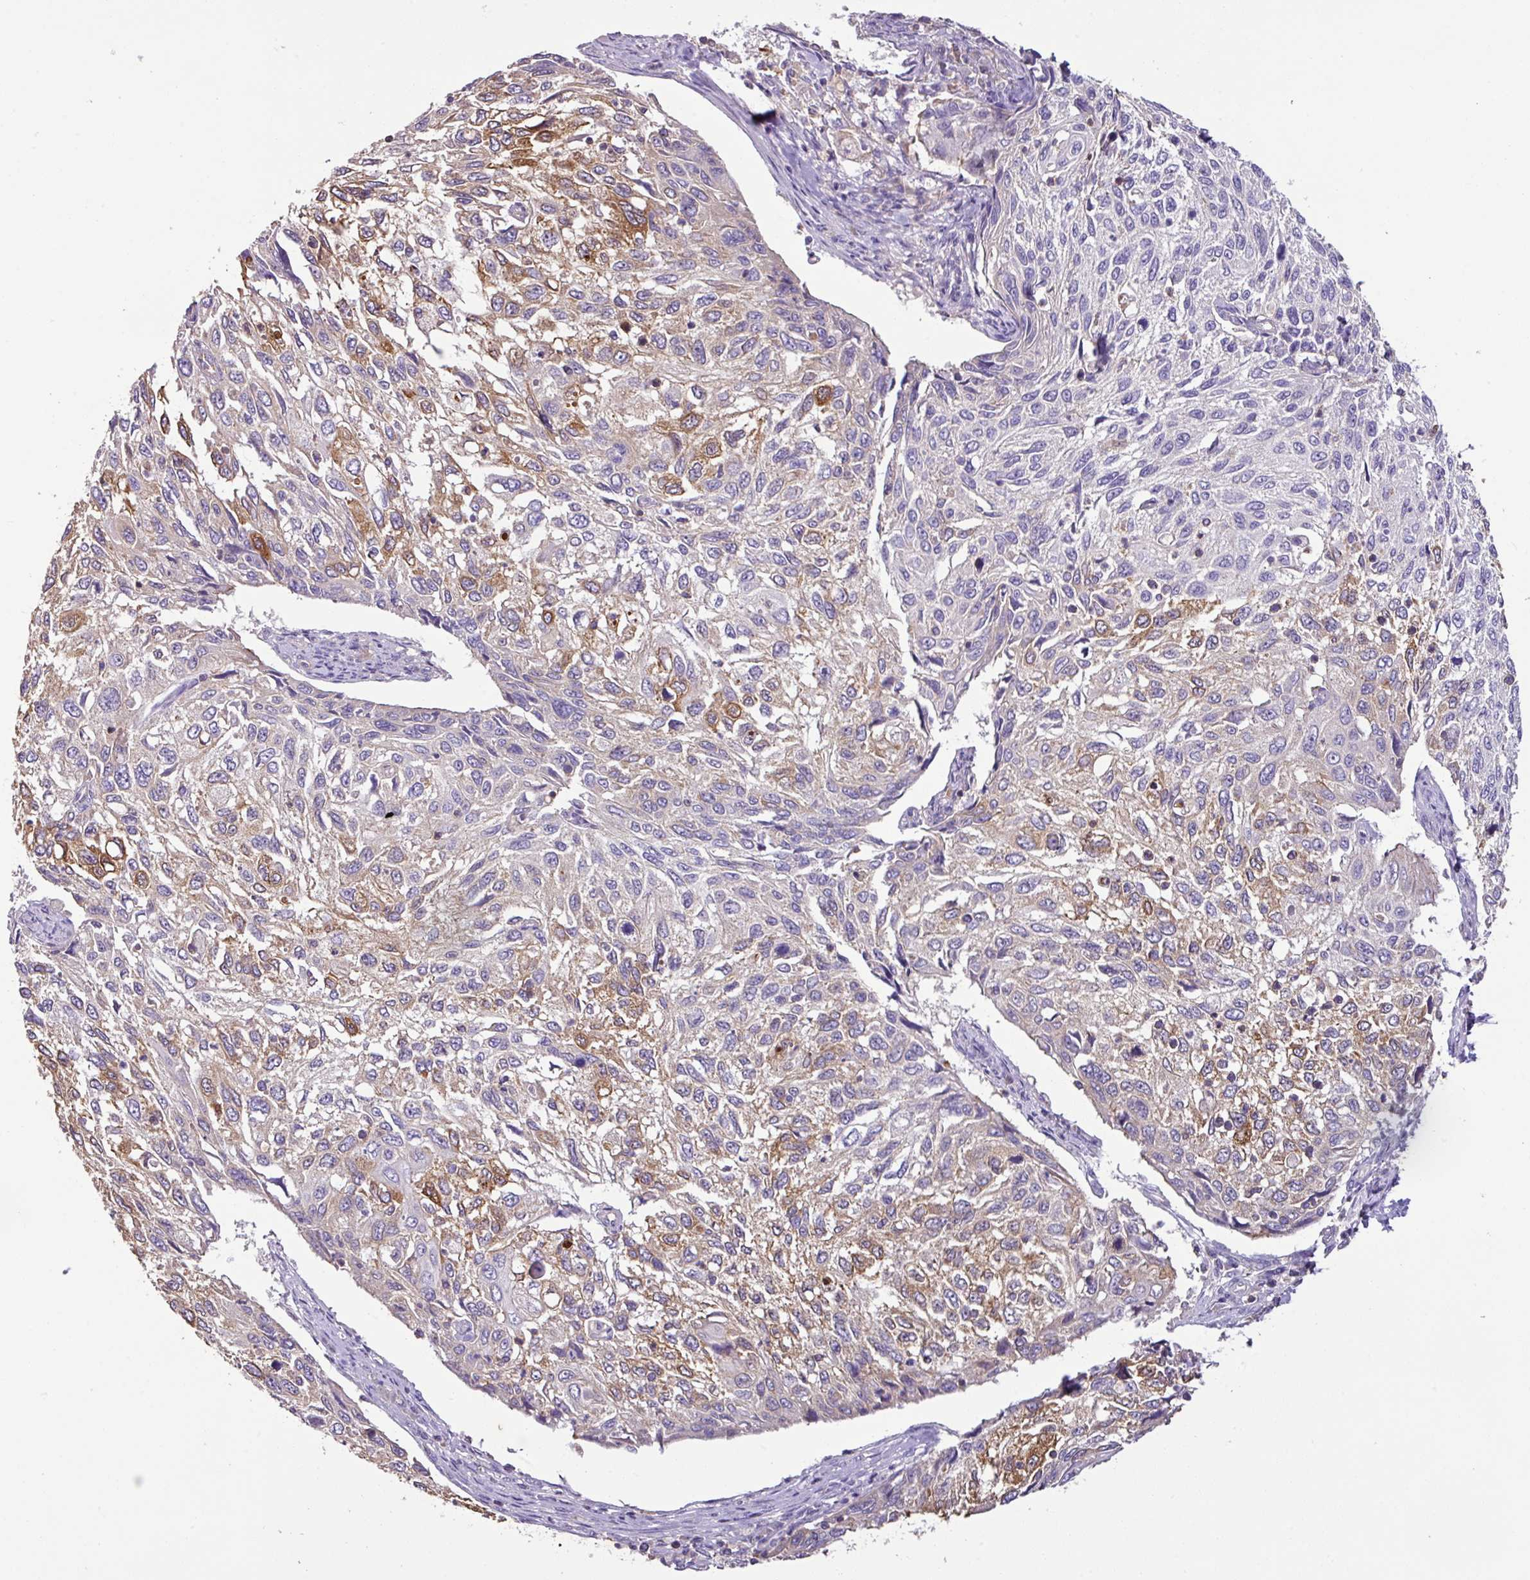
{"staining": {"intensity": "moderate", "quantity": "25%-75%", "location": "cytoplasmic/membranous"}, "tissue": "cervical cancer", "cell_type": "Tumor cells", "image_type": "cancer", "snomed": [{"axis": "morphology", "description": "Squamous cell carcinoma, NOS"}, {"axis": "topography", "description": "Cervix"}], "caption": "Cervical cancer stained for a protein (brown) demonstrates moderate cytoplasmic/membranous positive staining in about 25%-75% of tumor cells.", "gene": "AGR3", "patient": {"sex": "female", "age": 70}}